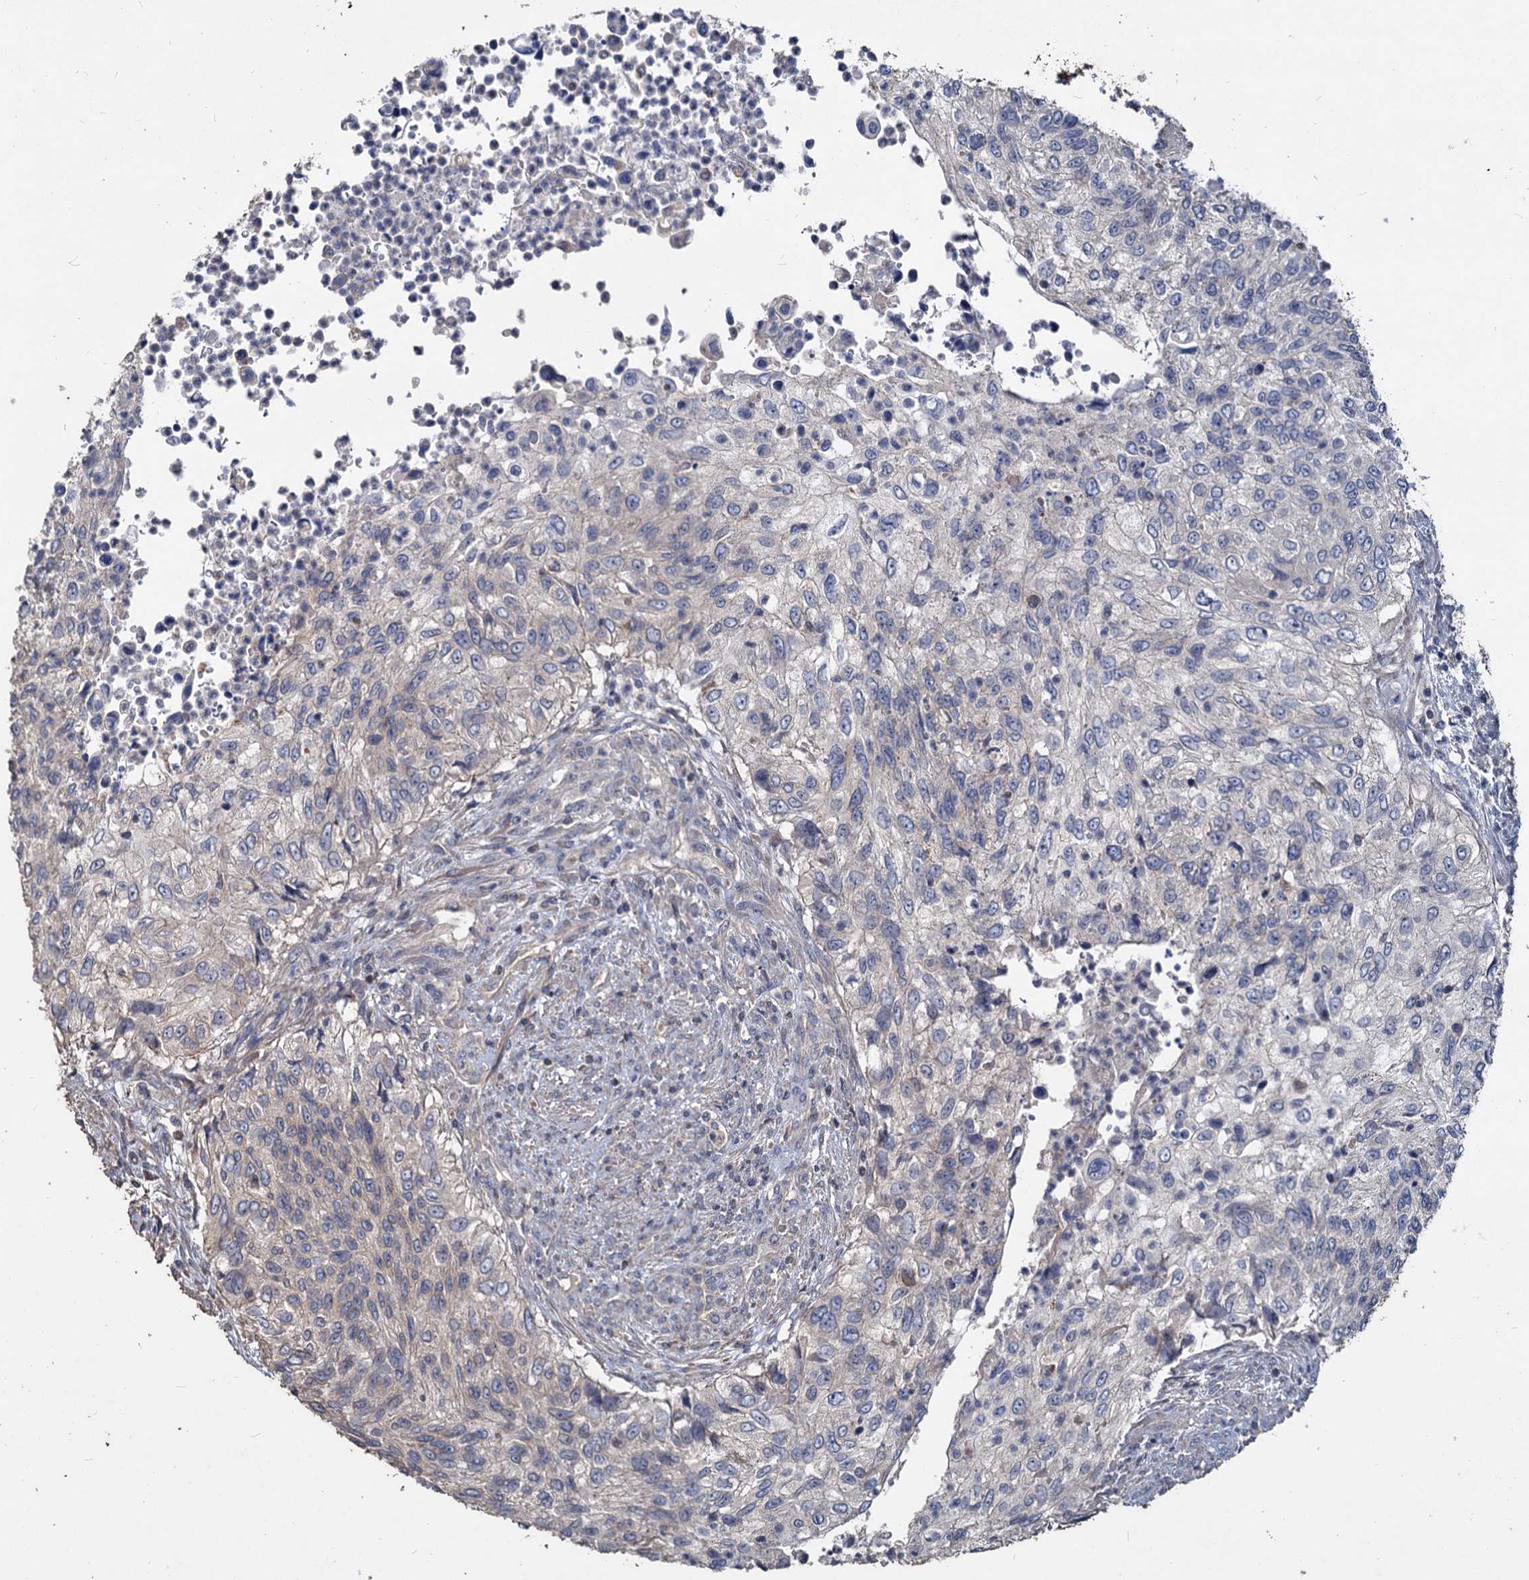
{"staining": {"intensity": "negative", "quantity": "none", "location": "none"}, "tissue": "urothelial cancer", "cell_type": "Tumor cells", "image_type": "cancer", "snomed": [{"axis": "morphology", "description": "Urothelial carcinoma, High grade"}, {"axis": "topography", "description": "Urinary bladder"}], "caption": "The photomicrograph demonstrates no significant staining in tumor cells of high-grade urothelial carcinoma.", "gene": "DEPDC4", "patient": {"sex": "female", "age": 60}}